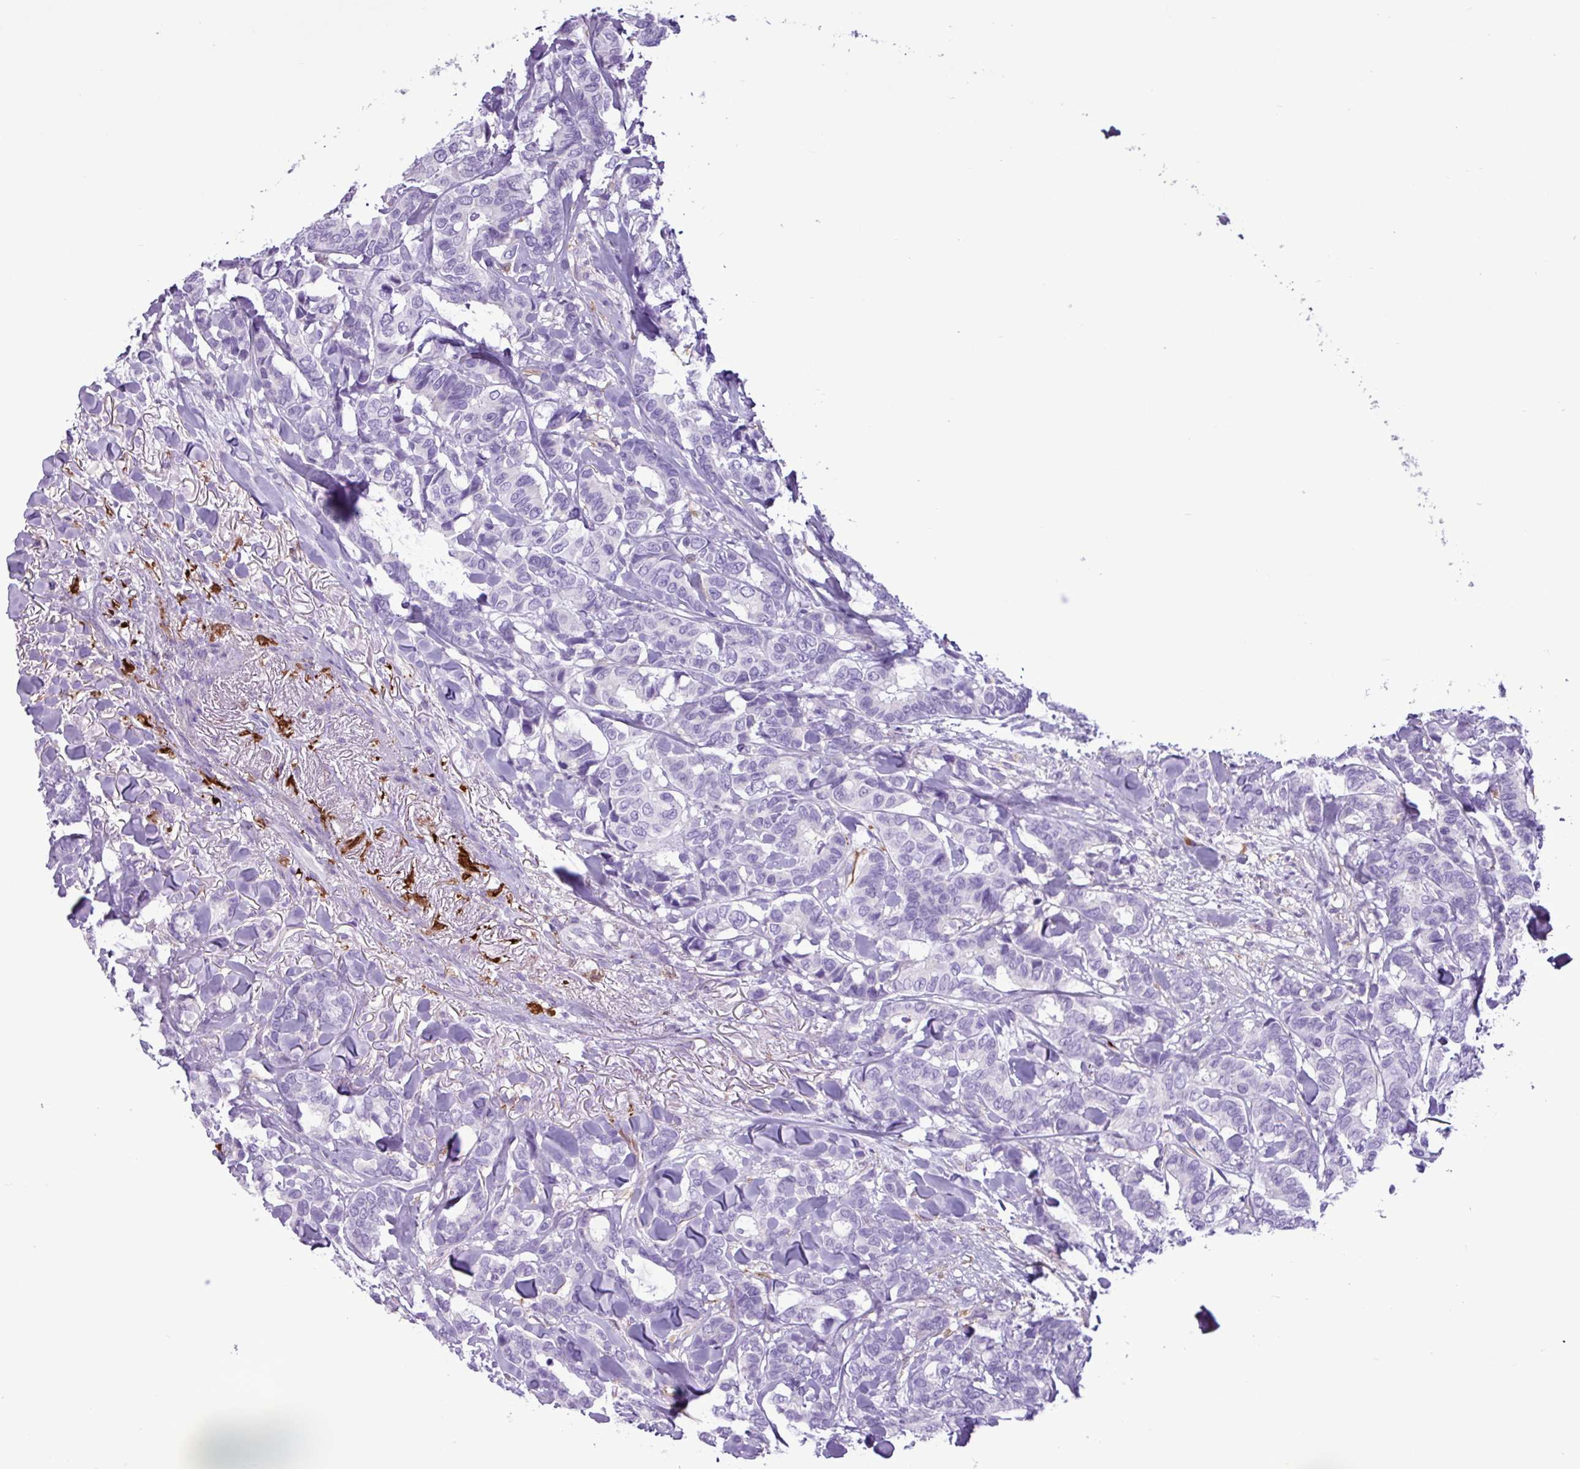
{"staining": {"intensity": "negative", "quantity": "none", "location": "none"}, "tissue": "breast cancer", "cell_type": "Tumor cells", "image_type": "cancer", "snomed": [{"axis": "morphology", "description": "Duct carcinoma"}, {"axis": "topography", "description": "Breast"}], "caption": "Tumor cells are negative for brown protein staining in breast infiltrating ductal carcinoma.", "gene": "TMEM200C", "patient": {"sex": "female", "age": 87}}